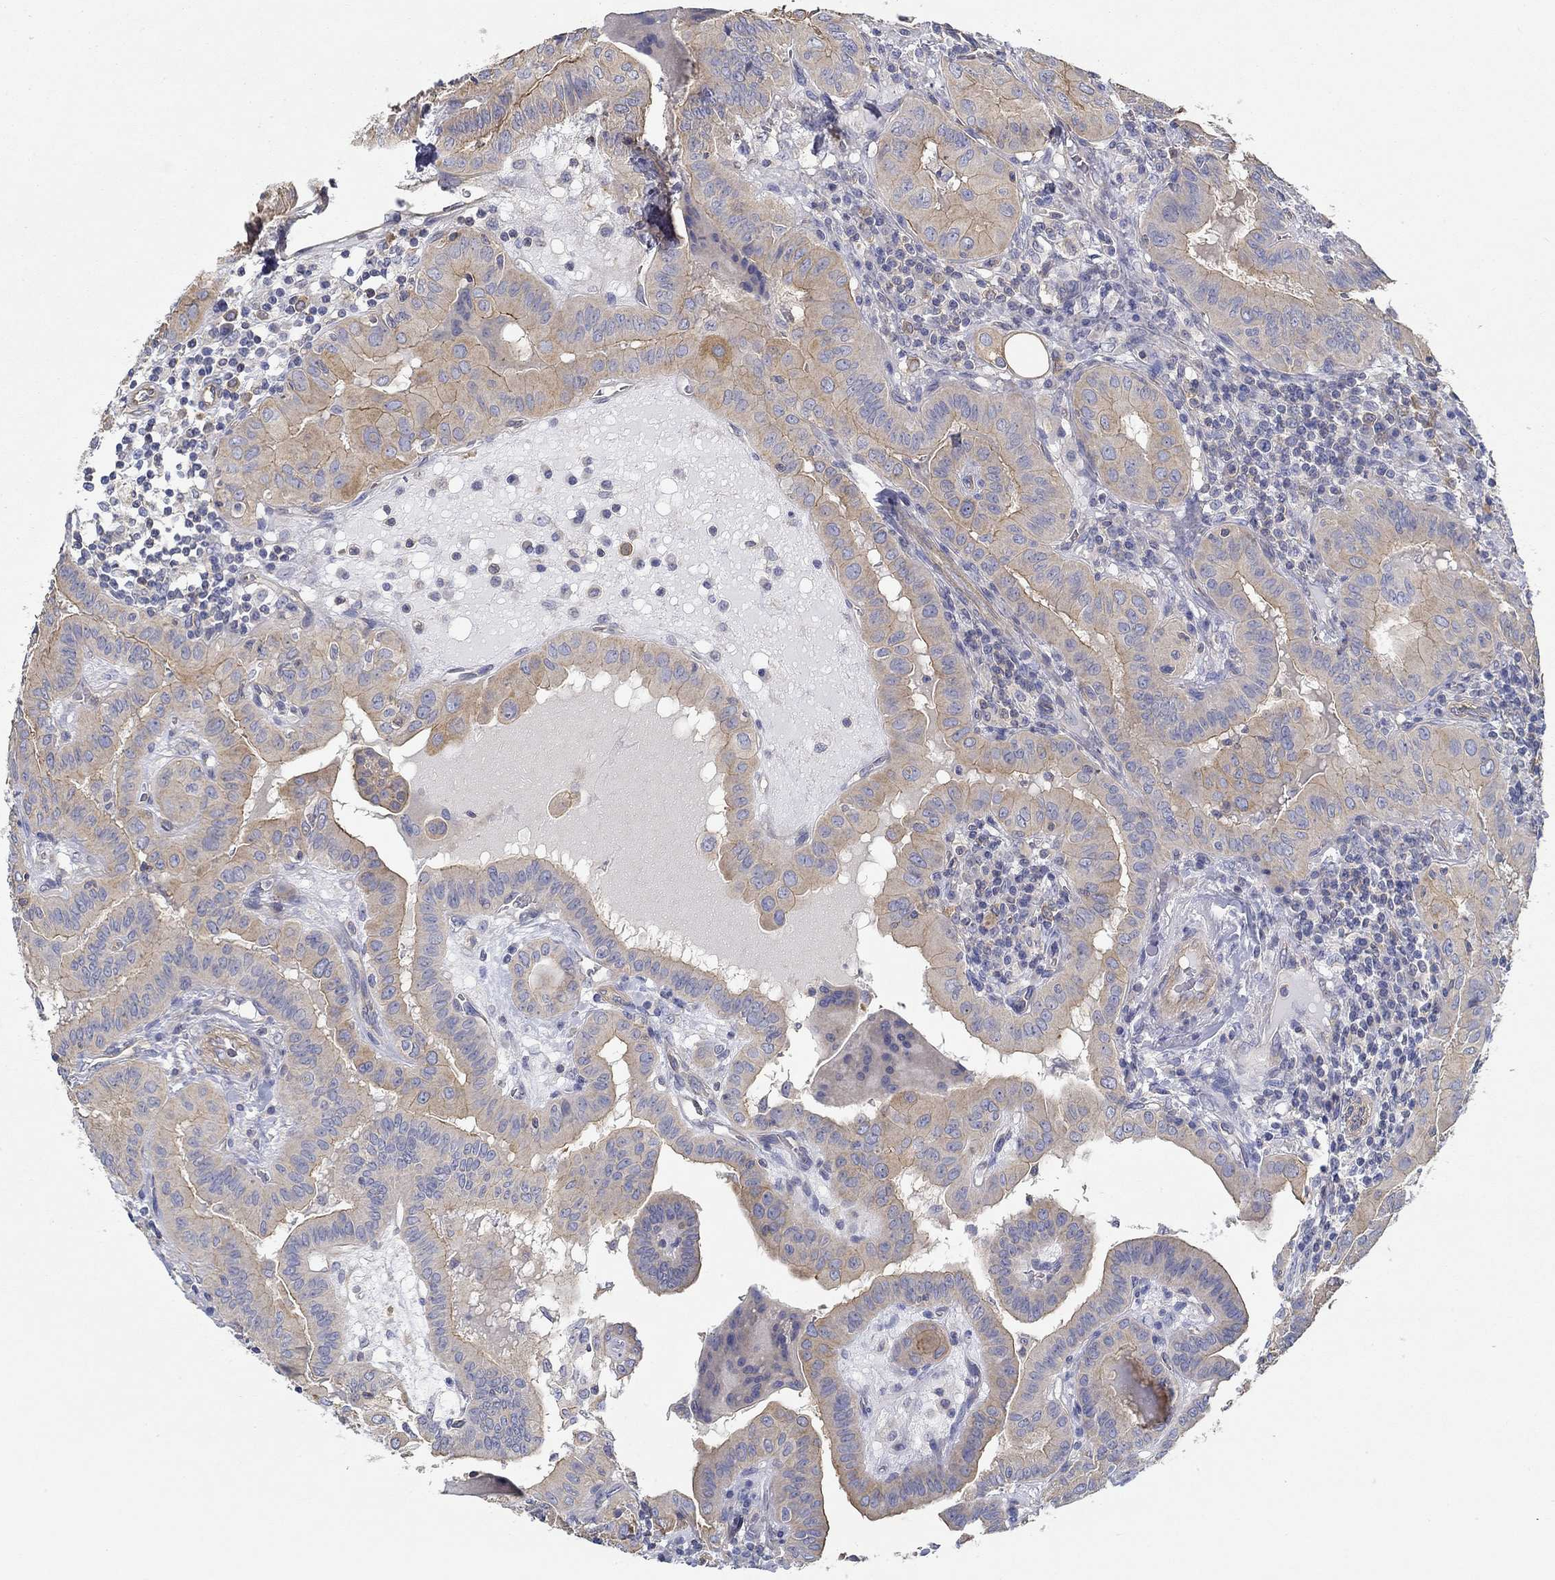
{"staining": {"intensity": "moderate", "quantity": "25%-75%", "location": "cytoplasmic/membranous"}, "tissue": "thyroid cancer", "cell_type": "Tumor cells", "image_type": "cancer", "snomed": [{"axis": "morphology", "description": "Papillary adenocarcinoma, NOS"}, {"axis": "topography", "description": "Thyroid gland"}], "caption": "Moderate cytoplasmic/membranous protein expression is appreciated in approximately 25%-75% of tumor cells in thyroid cancer (papillary adenocarcinoma). (Brightfield microscopy of DAB IHC at high magnification).", "gene": "BBOF1", "patient": {"sex": "female", "age": 37}}